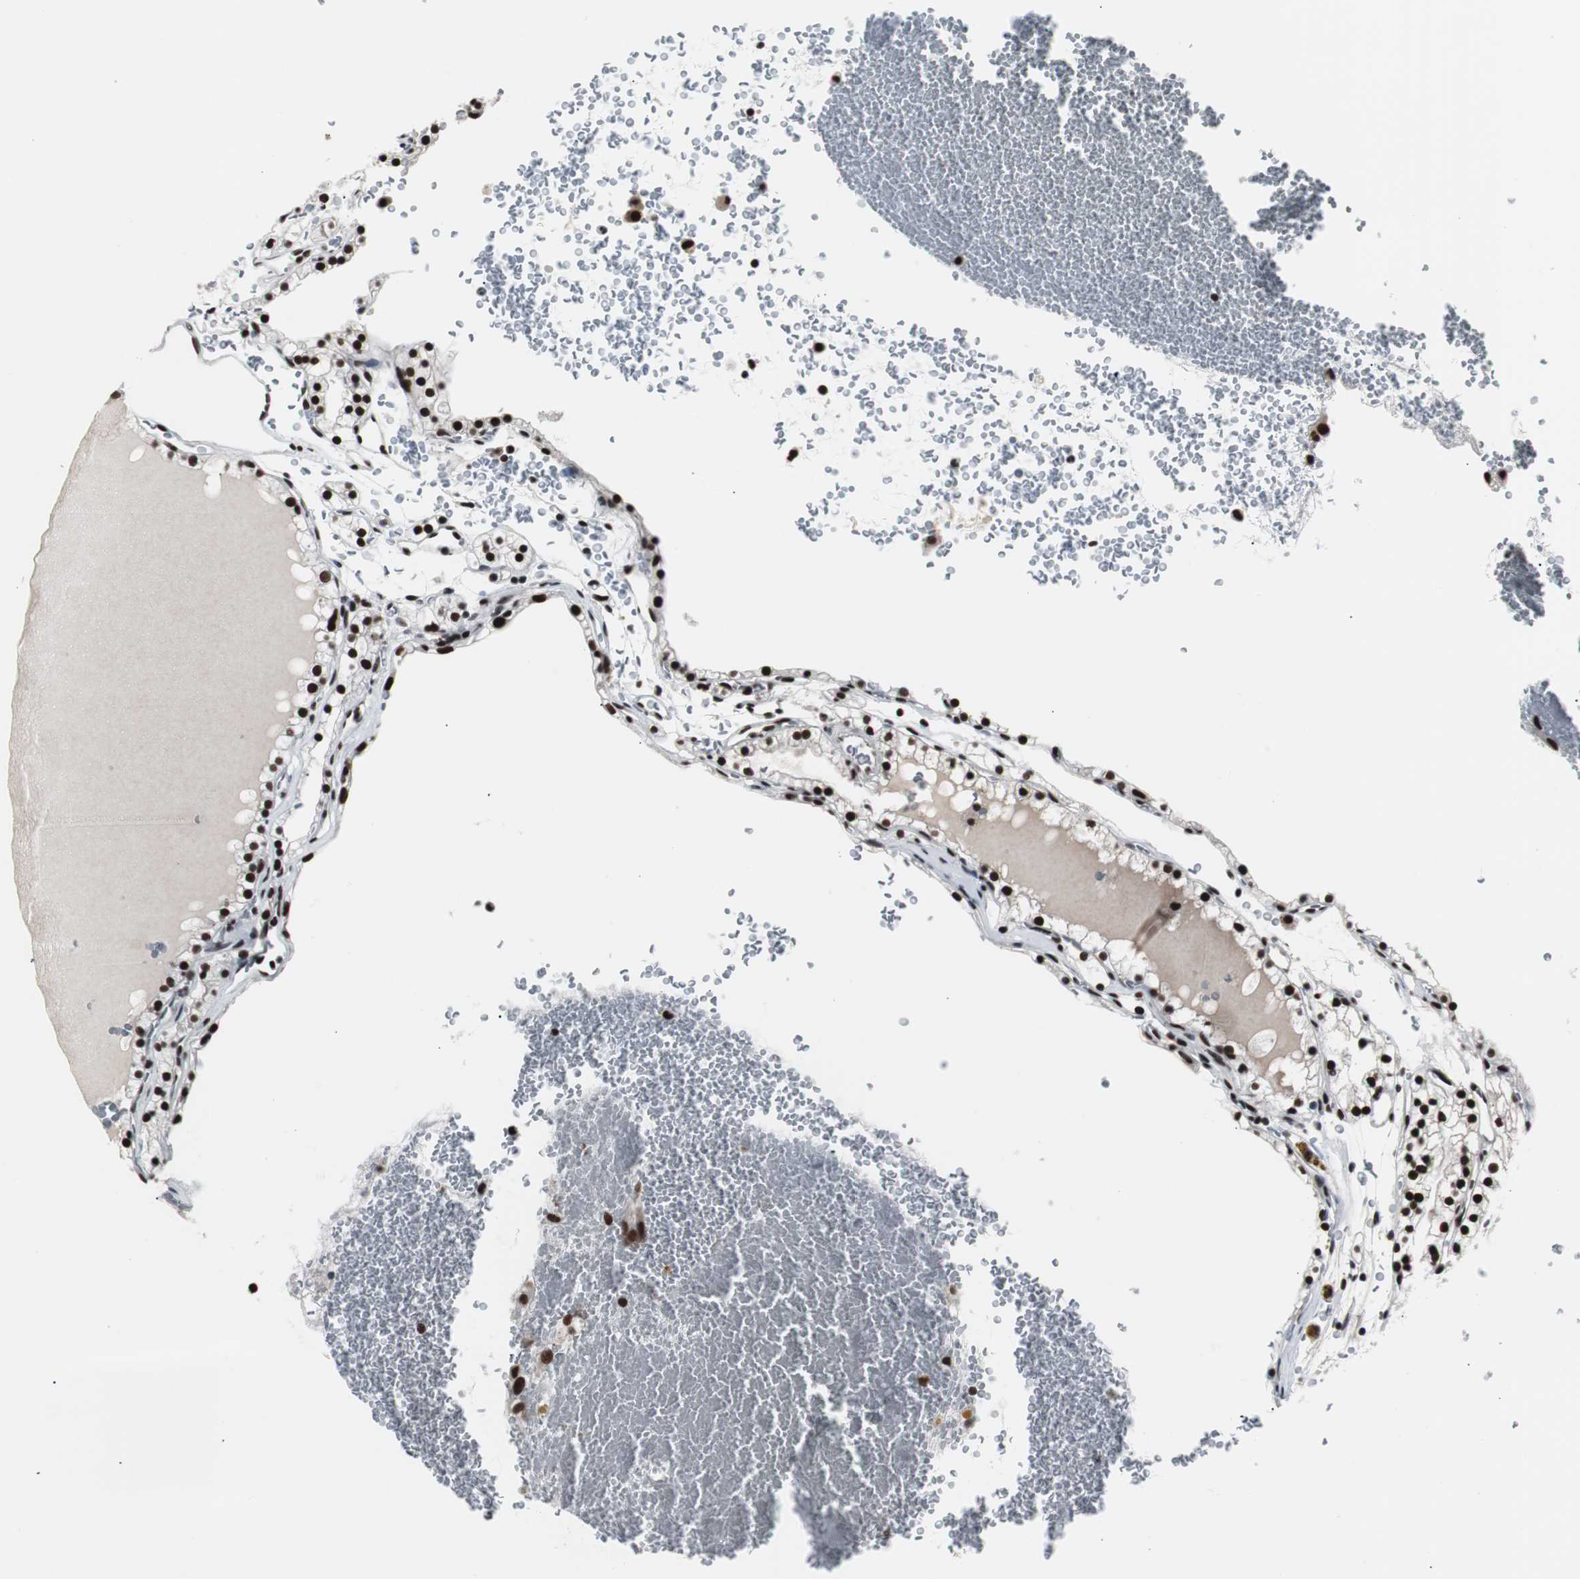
{"staining": {"intensity": "strong", "quantity": ">75%", "location": "nuclear"}, "tissue": "renal cancer", "cell_type": "Tumor cells", "image_type": "cancer", "snomed": [{"axis": "morphology", "description": "Adenocarcinoma, NOS"}, {"axis": "topography", "description": "Kidney"}], "caption": "This histopathology image shows IHC staining of human renal cancer, with high strong nuclear positivity in approximately >75% of tumor cells.", "gene": "XRCC1", "patient": {"sex": "female", "age": 41}}